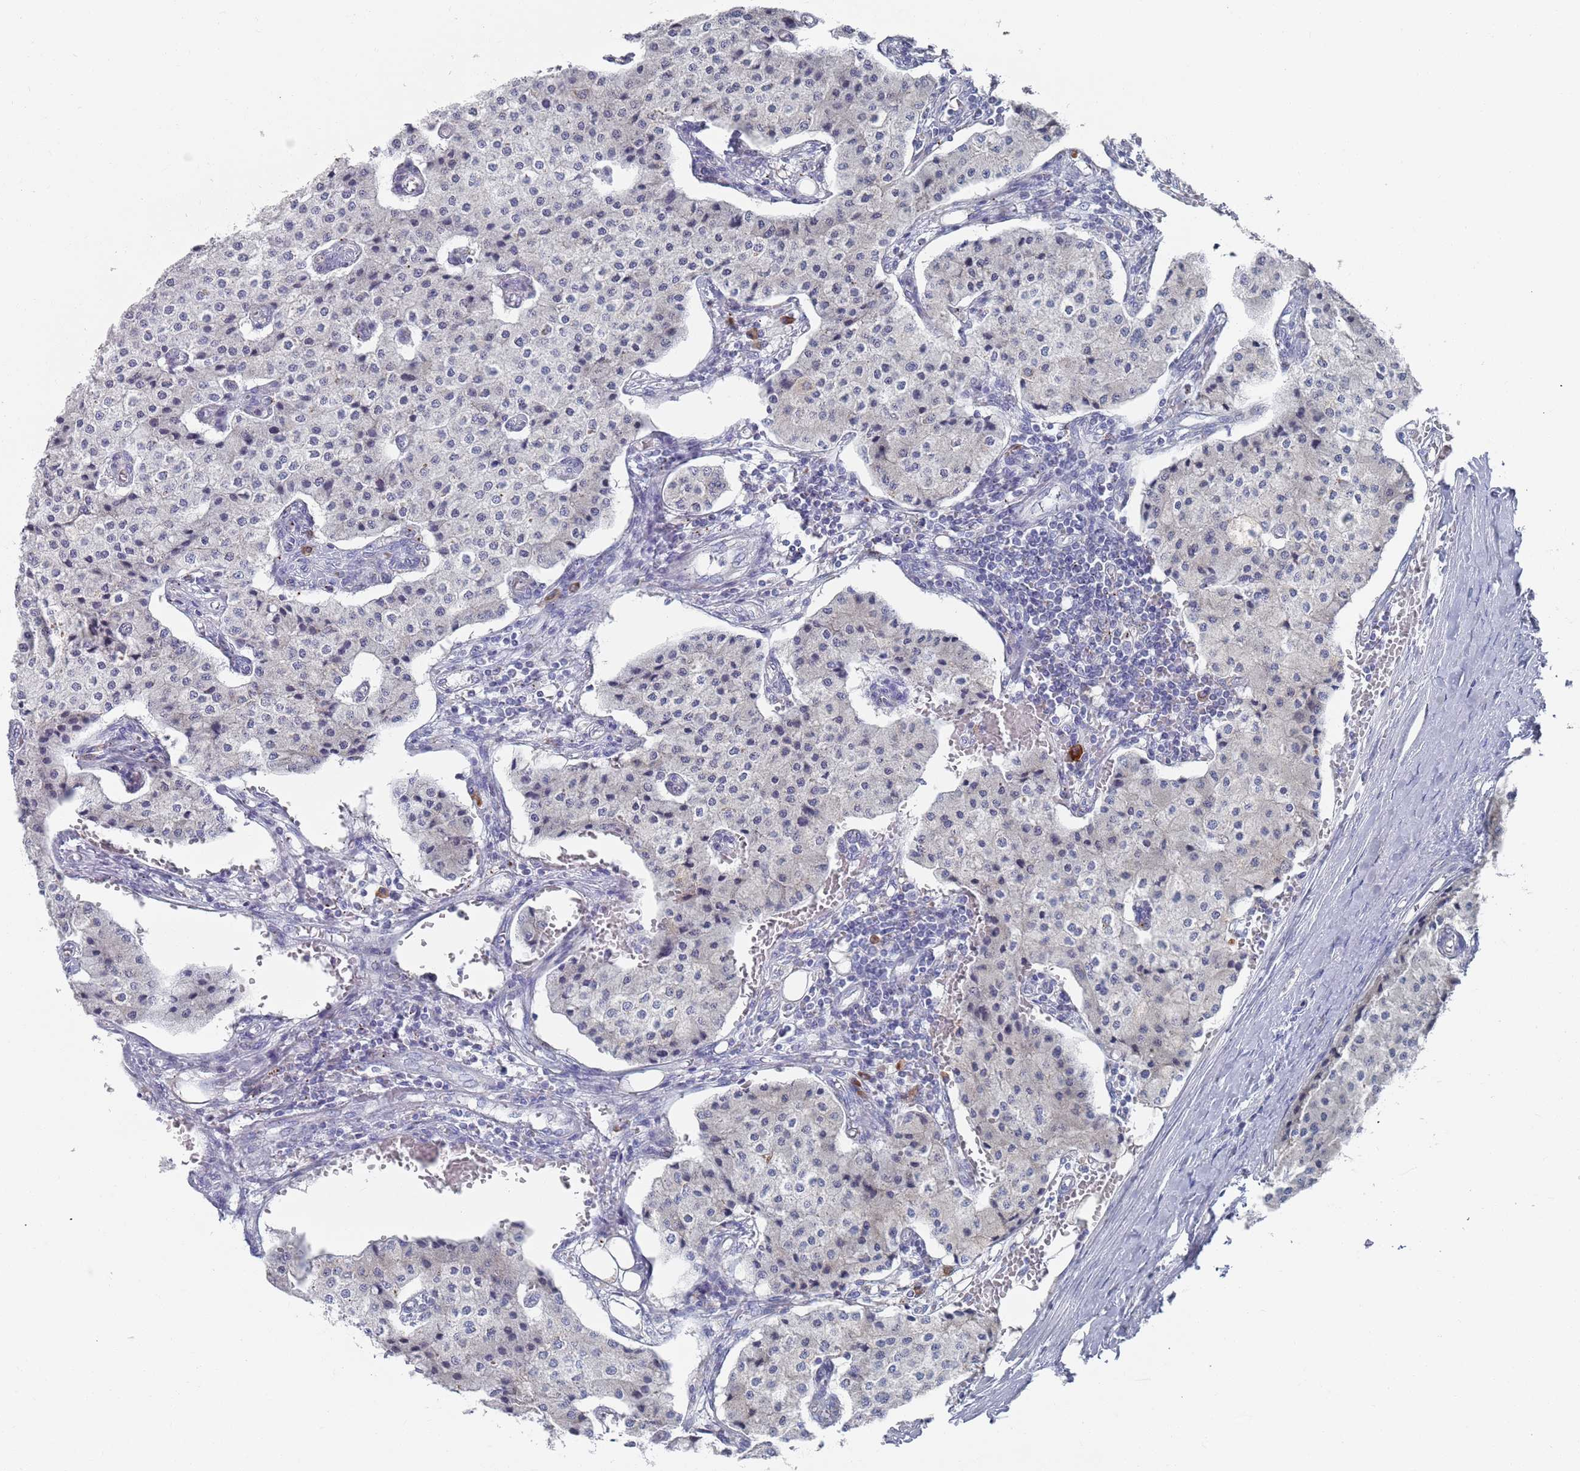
{"staining": {"intensity": "negative", "quantity": "none", "location": "none"}, "tissue": "carcinoid", "cell_type": "Tumor cells", "image_type": "cancer", "snomed": [{"axis": "morphology", "description": "Carcinoid, malignant, NOS"}, {"axis": "topography", "description": "Colon"}], "caption": "IHC micrograph of human carcinoid (malignant) stained for a protein (brown), which reveals no staining in tumor cells. The staining was performed using DAB (3,3'-diaminobenzidine) to visualize the protein expression in brown, while the nuclei were stained in blue with hematoxylin (Magnification: 20x).", "gene": "MAT1A", "patient": {"sex": "female", "age": 52}}